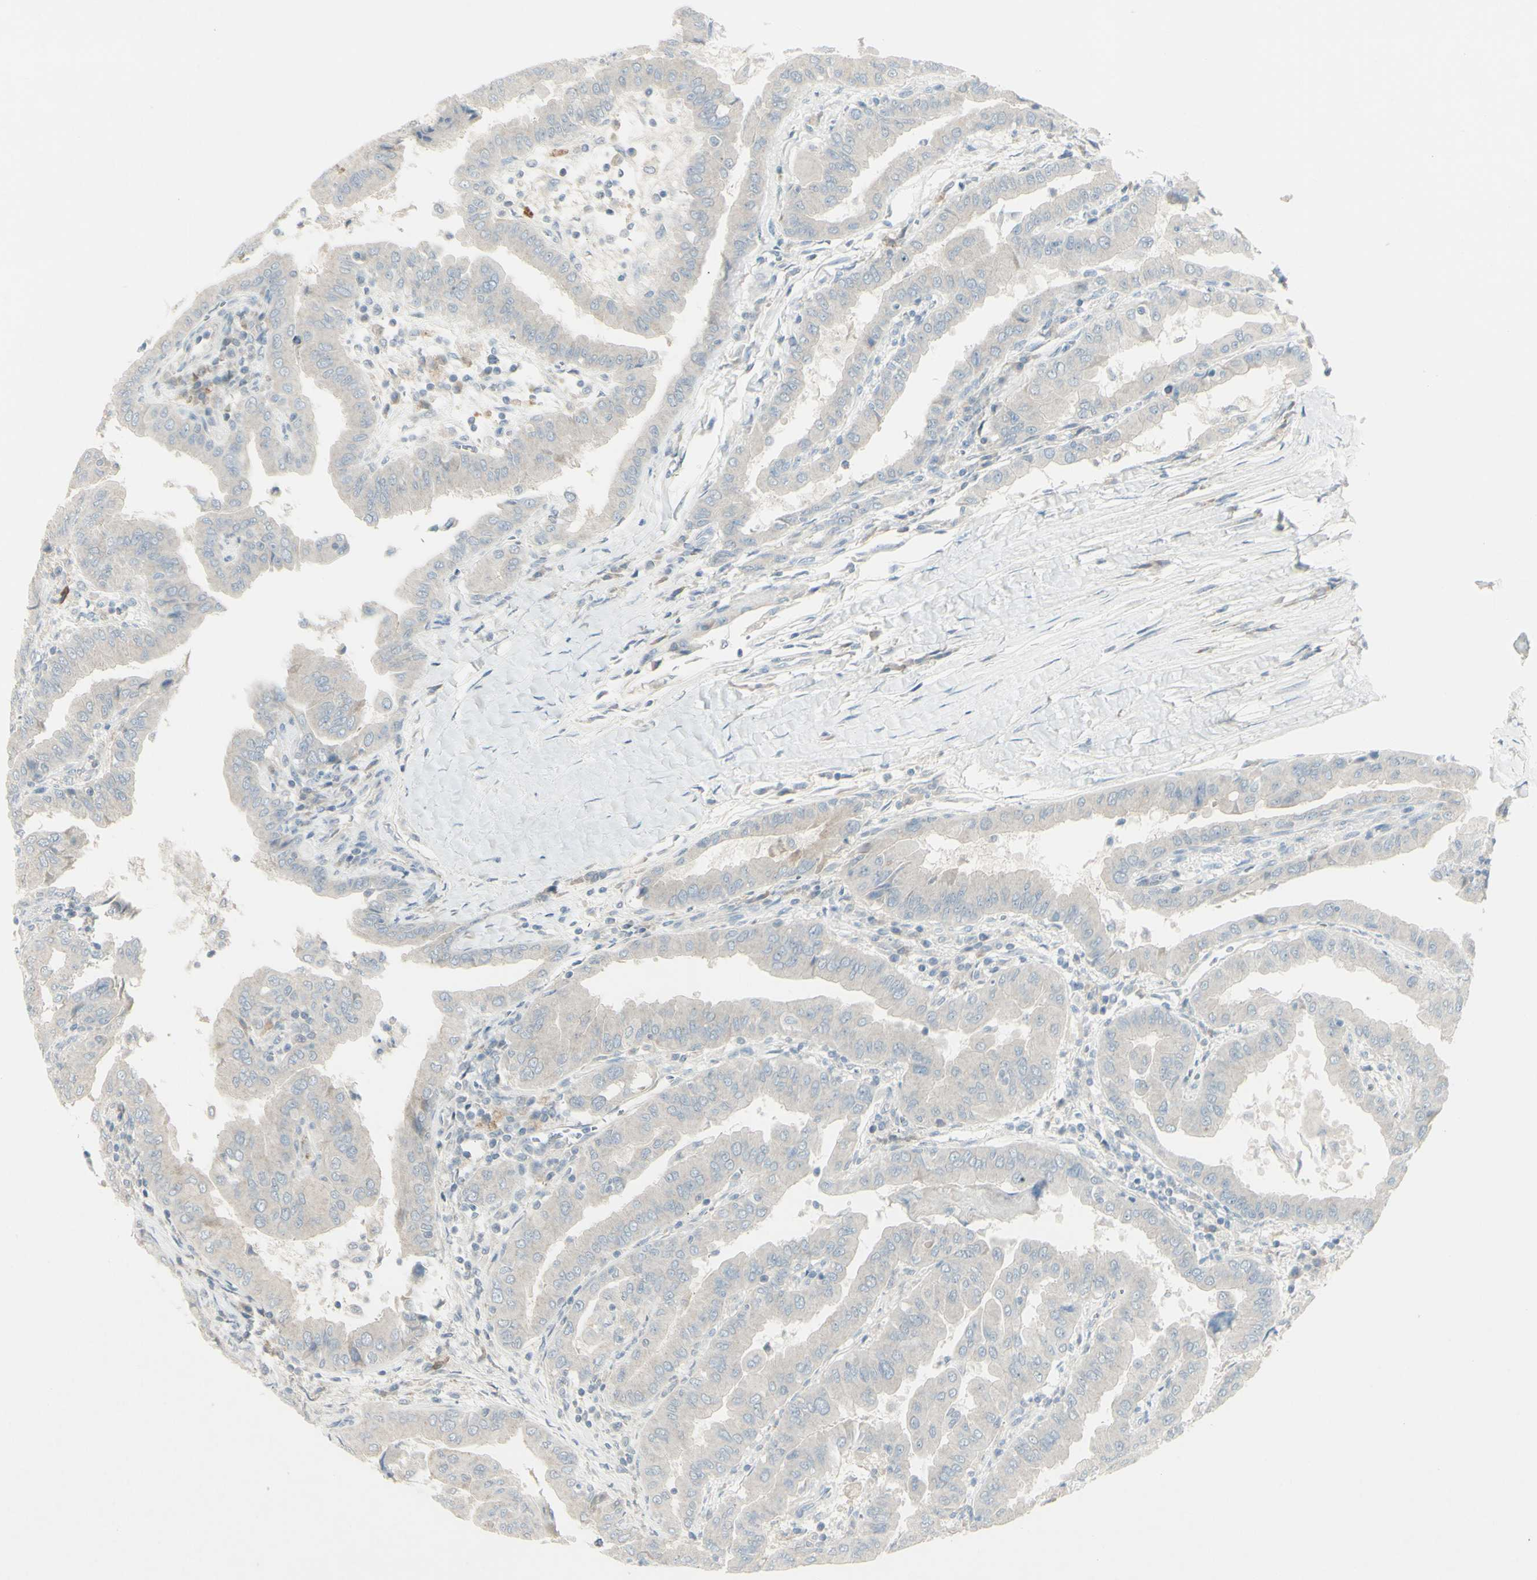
{"staining": {"intensity": "weak", "quantity": ">75%", "location": "cytoplasmic/membranous"}, "tissue": "thyroid cancer", "cell_type": "Tumor cells", "image_type": "cancer", "snomed": [{"axis": "morphology", "description": "Papillary adenocarcinoma, NOS"}, {"axis": "topography", "description": "Thyroid gland"}], "caption": "An immunohistochemistry (IHC) micrograph of tumor tissue is shown. Protein staining in brown shows weak cytoplasmic/membranous positivity in thyroid cancer (papillary adenocarcinoma) within tumor cells.", "gene": "SH3GL2", "patient": {"sex": "male", "age": 33}}